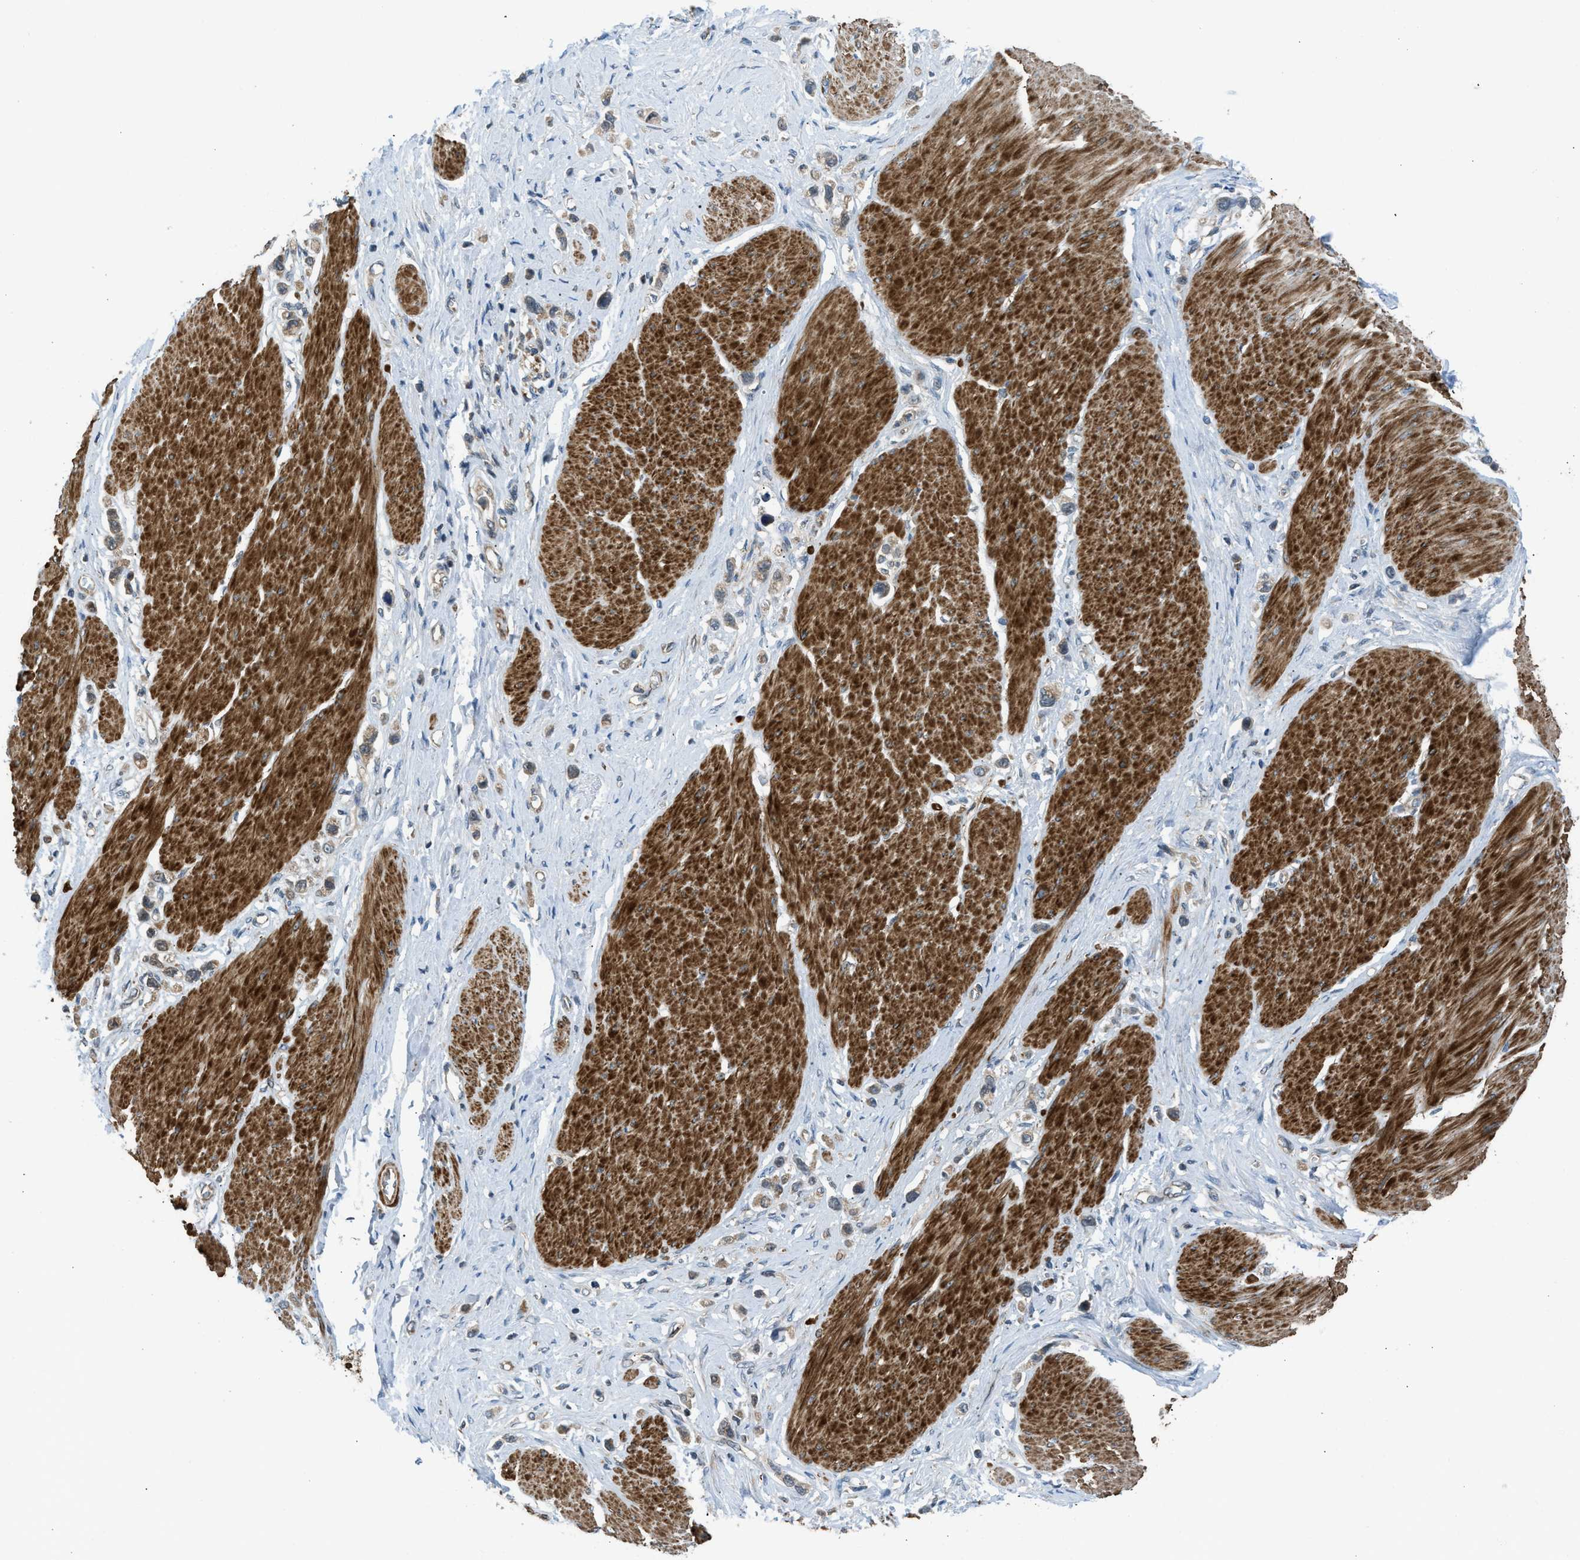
{"staining": {"intensity": "weak", "quantity": ">75%", "location": "cytoplasmic/membranous"}, "tissue": "stomach cancer", "cell_type": "Tumor cells", "image_type": "cancer", "snomed": [{"axis": "morphology", "description": "Adenocarcinoma, NOS"}, {"axis": "topography", "description": "Stomach"}], "caption": "Immunohistochemical staining of human adenocarcinoma (stomach) displays weak cytoplasmic/membranous protein expression in approximately >75% of tumor cells. Using DAB (brown) and hematoxylin (blue) stains, captured at high magnification using brightfield microscopy.", "gene": "SESN2", "patient": {"sex": "female", "age": 65}}